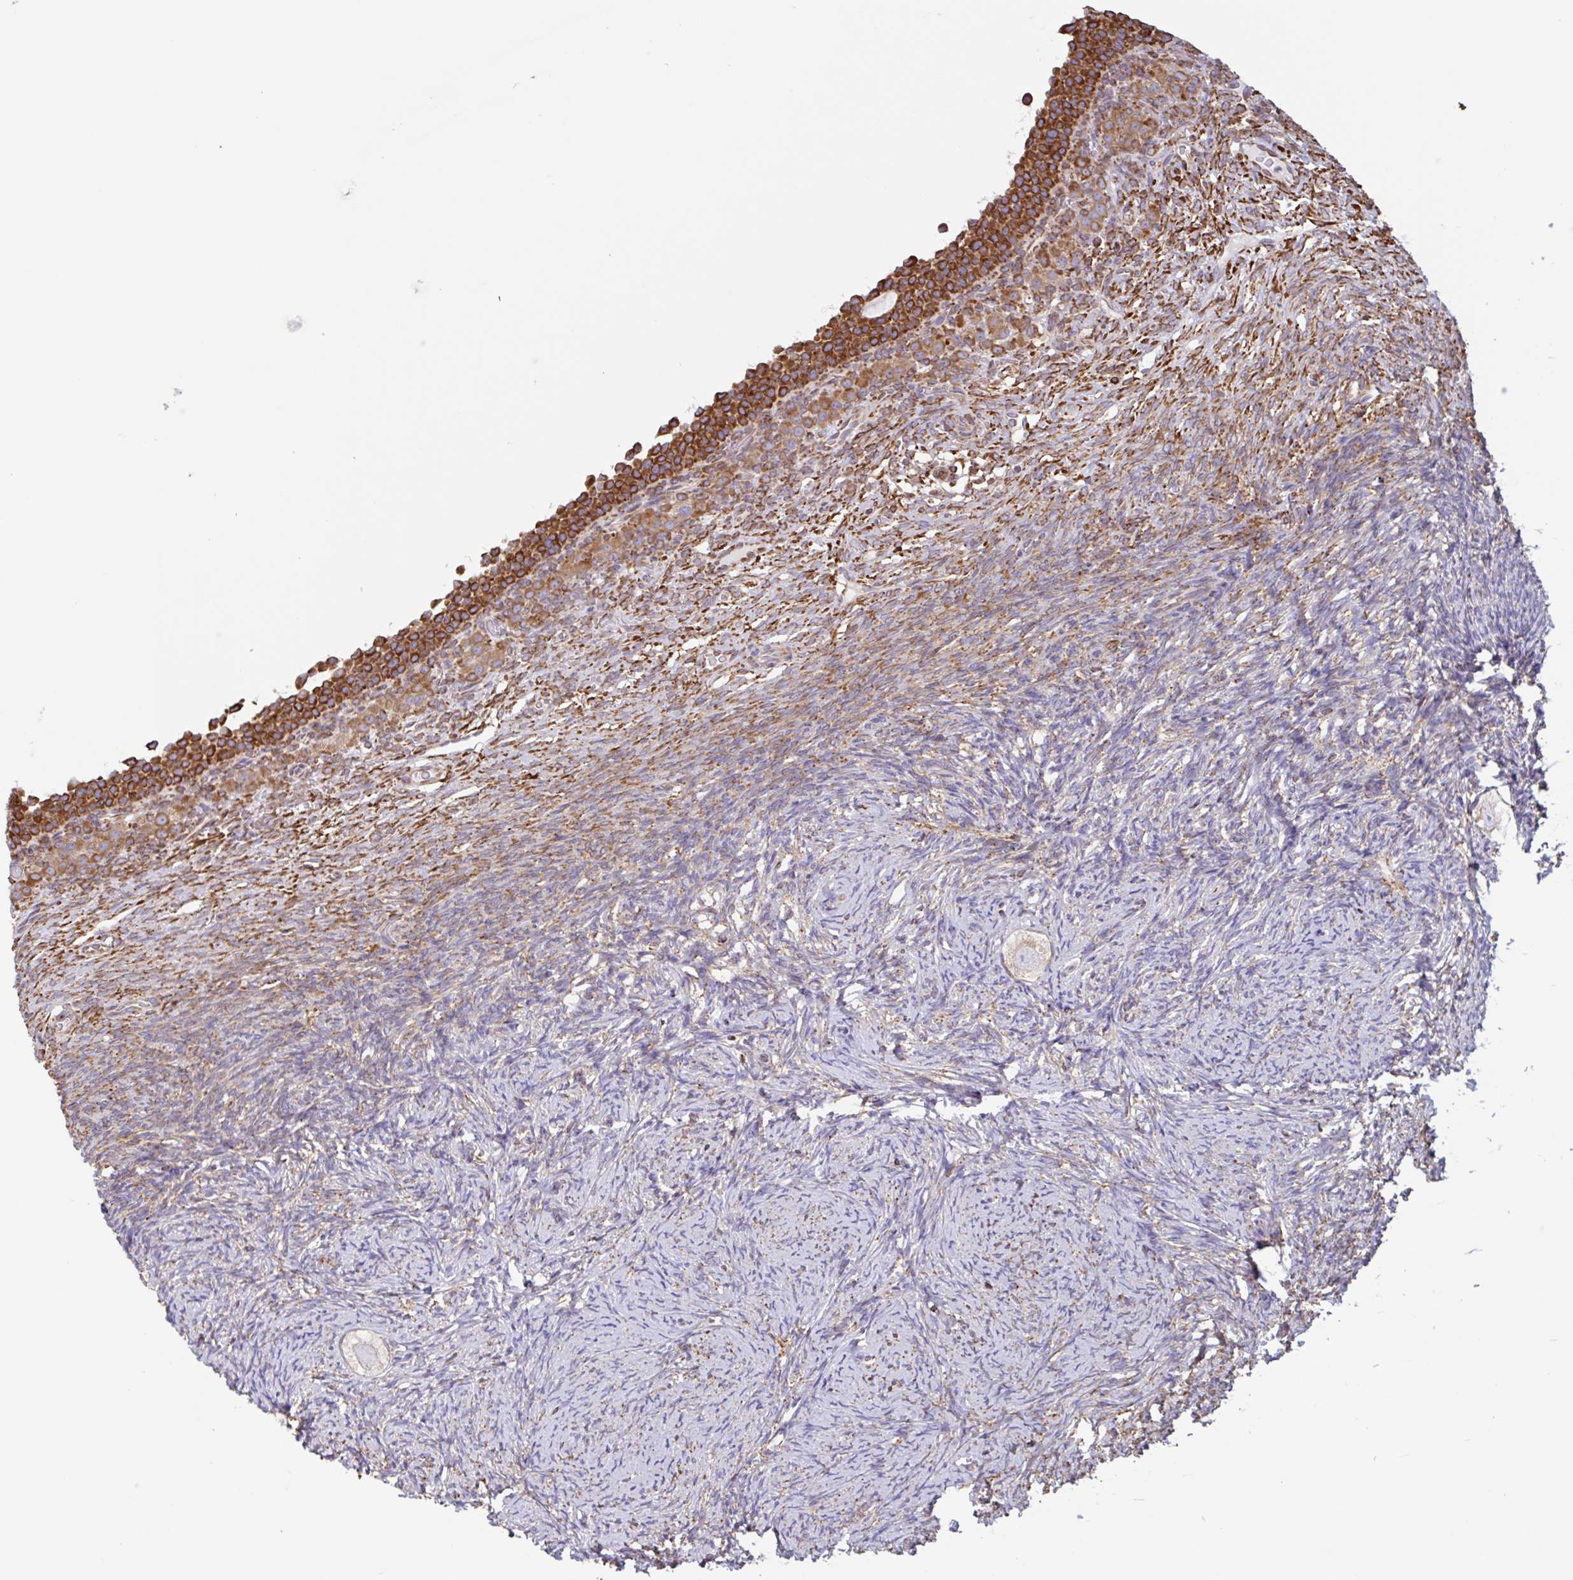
{"staining": {"intensity": "weak", "quantity": "<25%", "location": "cytoplasmic/membranous"}, "tissue": "ovary", "cell_type": "Follicle cells", "image_type": "normal", "snomed": [{"axis": "morphology", "description": "Normal tissue, NOS"}, {"axis": "topography", "description": "Ovary"}], "caption": "This is an immunohistochemistry (IHC) histopathology image of benign human ovary. There is no positivity in follicle cells.", "gene": "DOK4", "patient": {"sex": "female", "age": 34}}